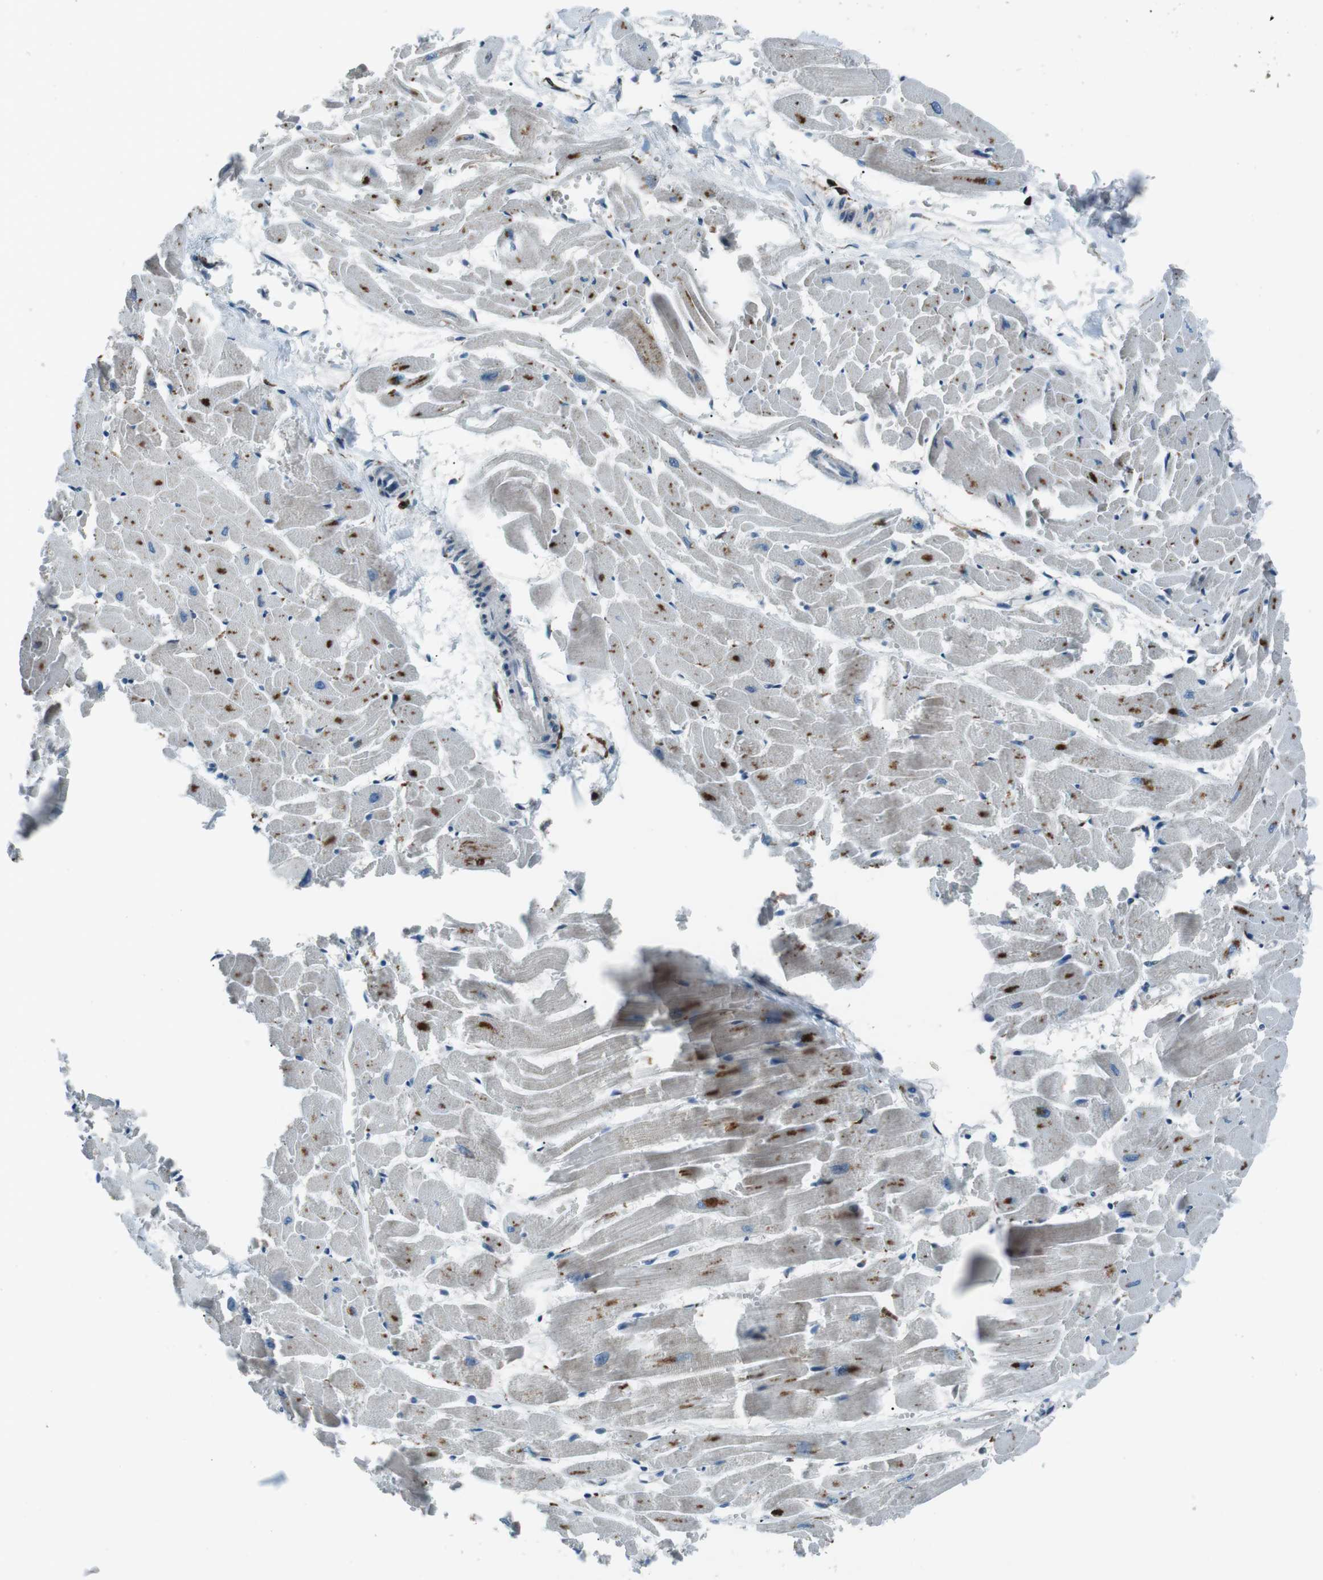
{"staining": {"intensity": "moderate", "quantity": "25%-75%", "location": "cytoplasmic/membranous"}, "tissue": "heart muscle", "cell_type": "Cardiomyocytes", "image_type": "normal", "snomed": [{"axis": "morphology", "description": "Normal tissue, NOS"}, {"axis": "topography", "description": "Heart"}], "caption": "The photomicrograph shows a brown stain indicating the presence of a protein in the cytoplasmic/membranous of cardiomyocytes in heart muscle.", "gene": "BLNK", "patient": {"sex": "female", "age": 19}}